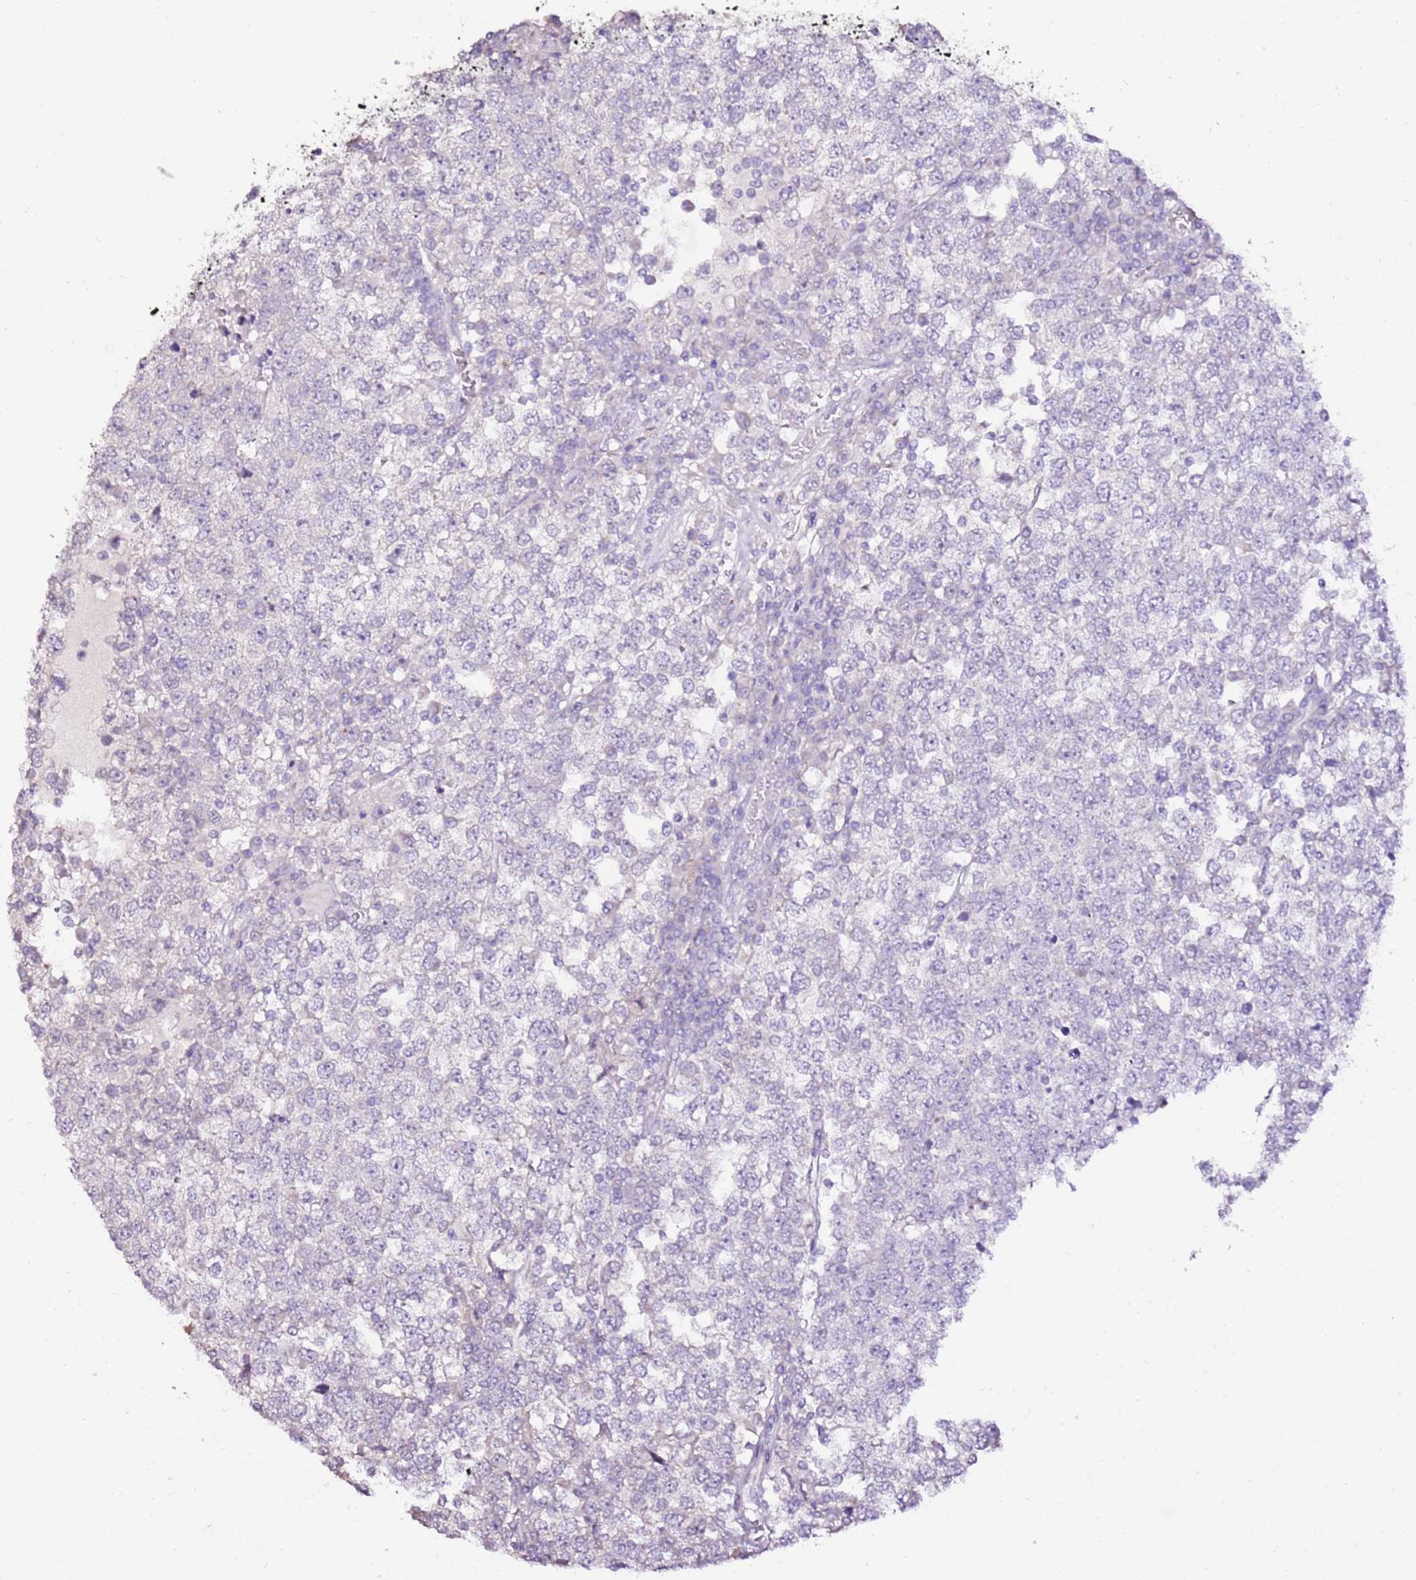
{"staining": {"intensity": "negative", "quantity": "none", "location": "none"}, "tissue": "testis cancer", "cell_type": "Tumor cells", "image_type": "cancer", "snomed": [{"axis": "morphology", "description": "Seminoma, NOS"}, {"axis": "topography", "description": "Testis"}], "caption": "This image is of testis cancer stained with immunohistochemistry (IHC) to label a protein in brown with the nuclei are counter-stained blue. There is no staining in tumor cells.", "gene": "ART5", "patient": {"sex": "male", "age": 65}}